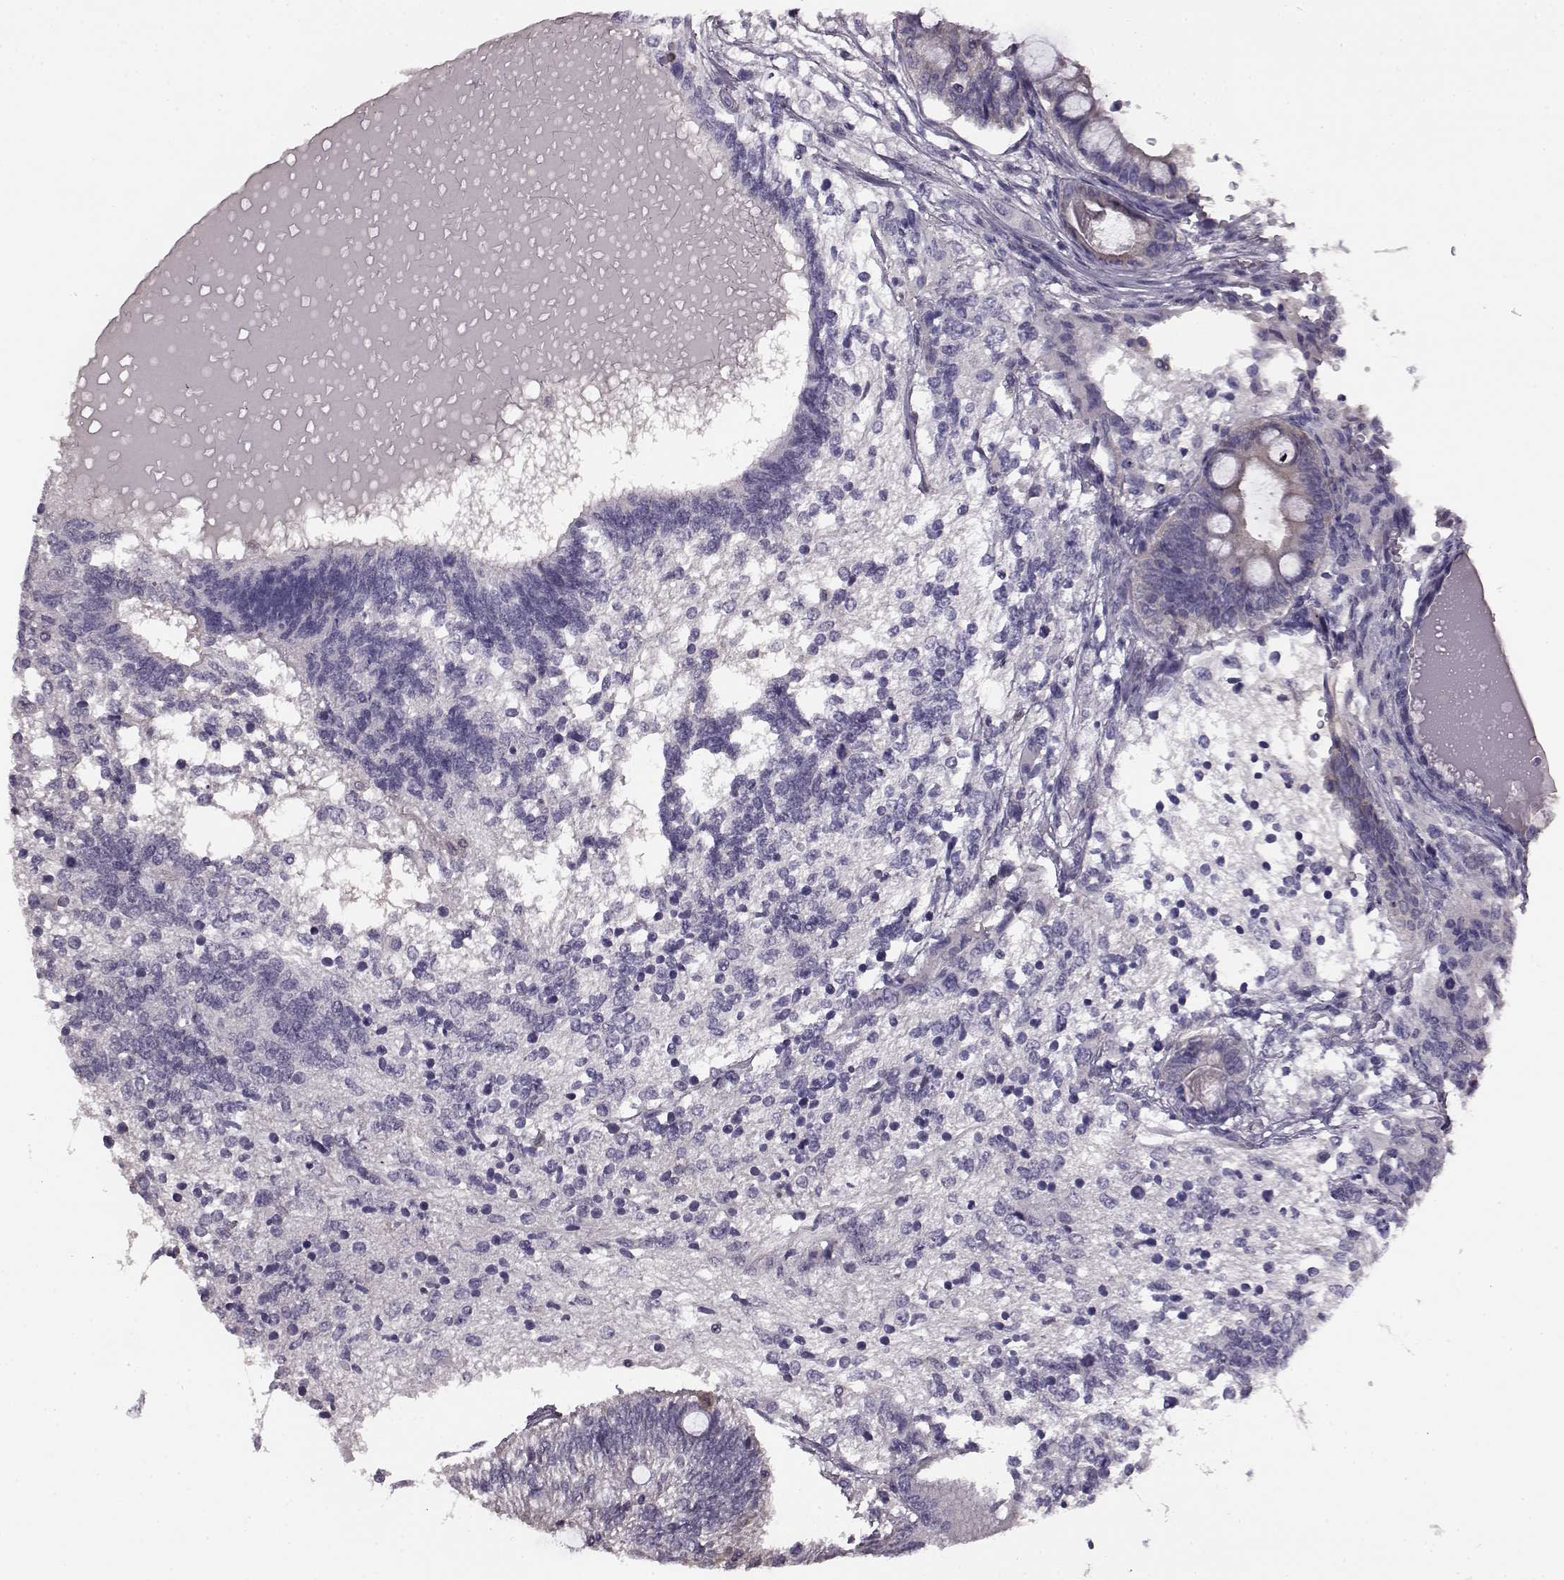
{"staining": {"intensity": "negative", "quantity": "none", "location": "none"}, "tissue": "testis cancer", "cell_type": "Tumor cells", "image_type": "cancer", "snomed": [{"axis": "morphology", "description": "Seminoma, NOS"}, {"axis": "morphology", "description": "Carcinoma, Embryonal, NOS"}, {"axis": "topography", "description": "Testis"}], "caption": "Immunohistochemical staining of embryonal carcinoma (testis) shows no significant staining in tumor cells.", "gene": "KRT85", "patient": {"sex": "male", "age": 41}}